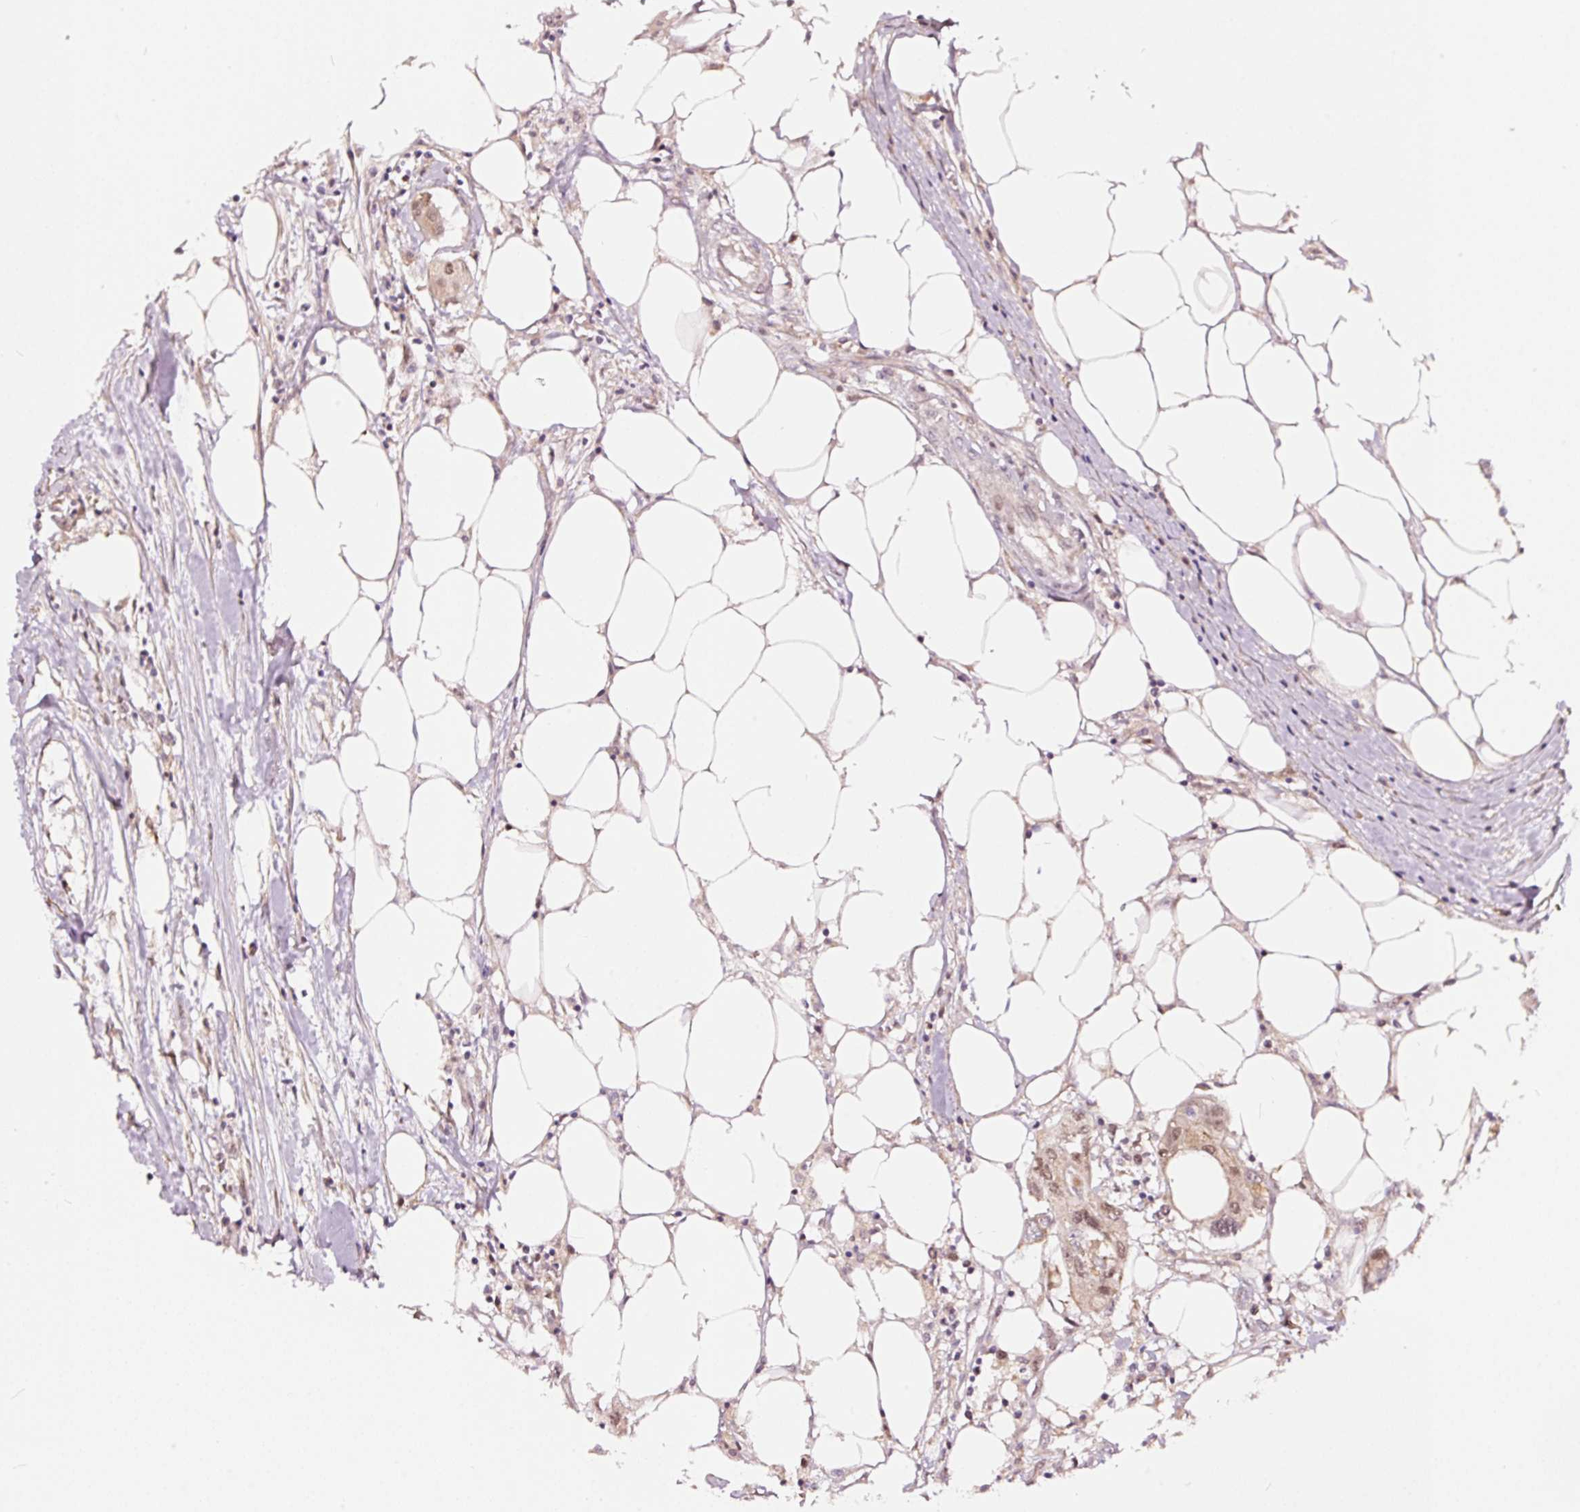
{"staining": {"intensity": "weak", "quantity": ">75%", "location": "nuclear"}, "tissue": "colorectal cancer", "cell_type": "Tumor cells", "image_type": "cancer", "snomed": [{"axis": "morphology", "description": "Adenocarcinoma, NOS"}, {"axis": "topography", "description": "Colon"}], "caption": "Brown immunohistochemical staining in colorectal adenocarcinoma exhibits weak nuclear expression in about >75% of tumor cells.", "gene": "RFC4", "patient": {"sex": "male", "age": 77}}